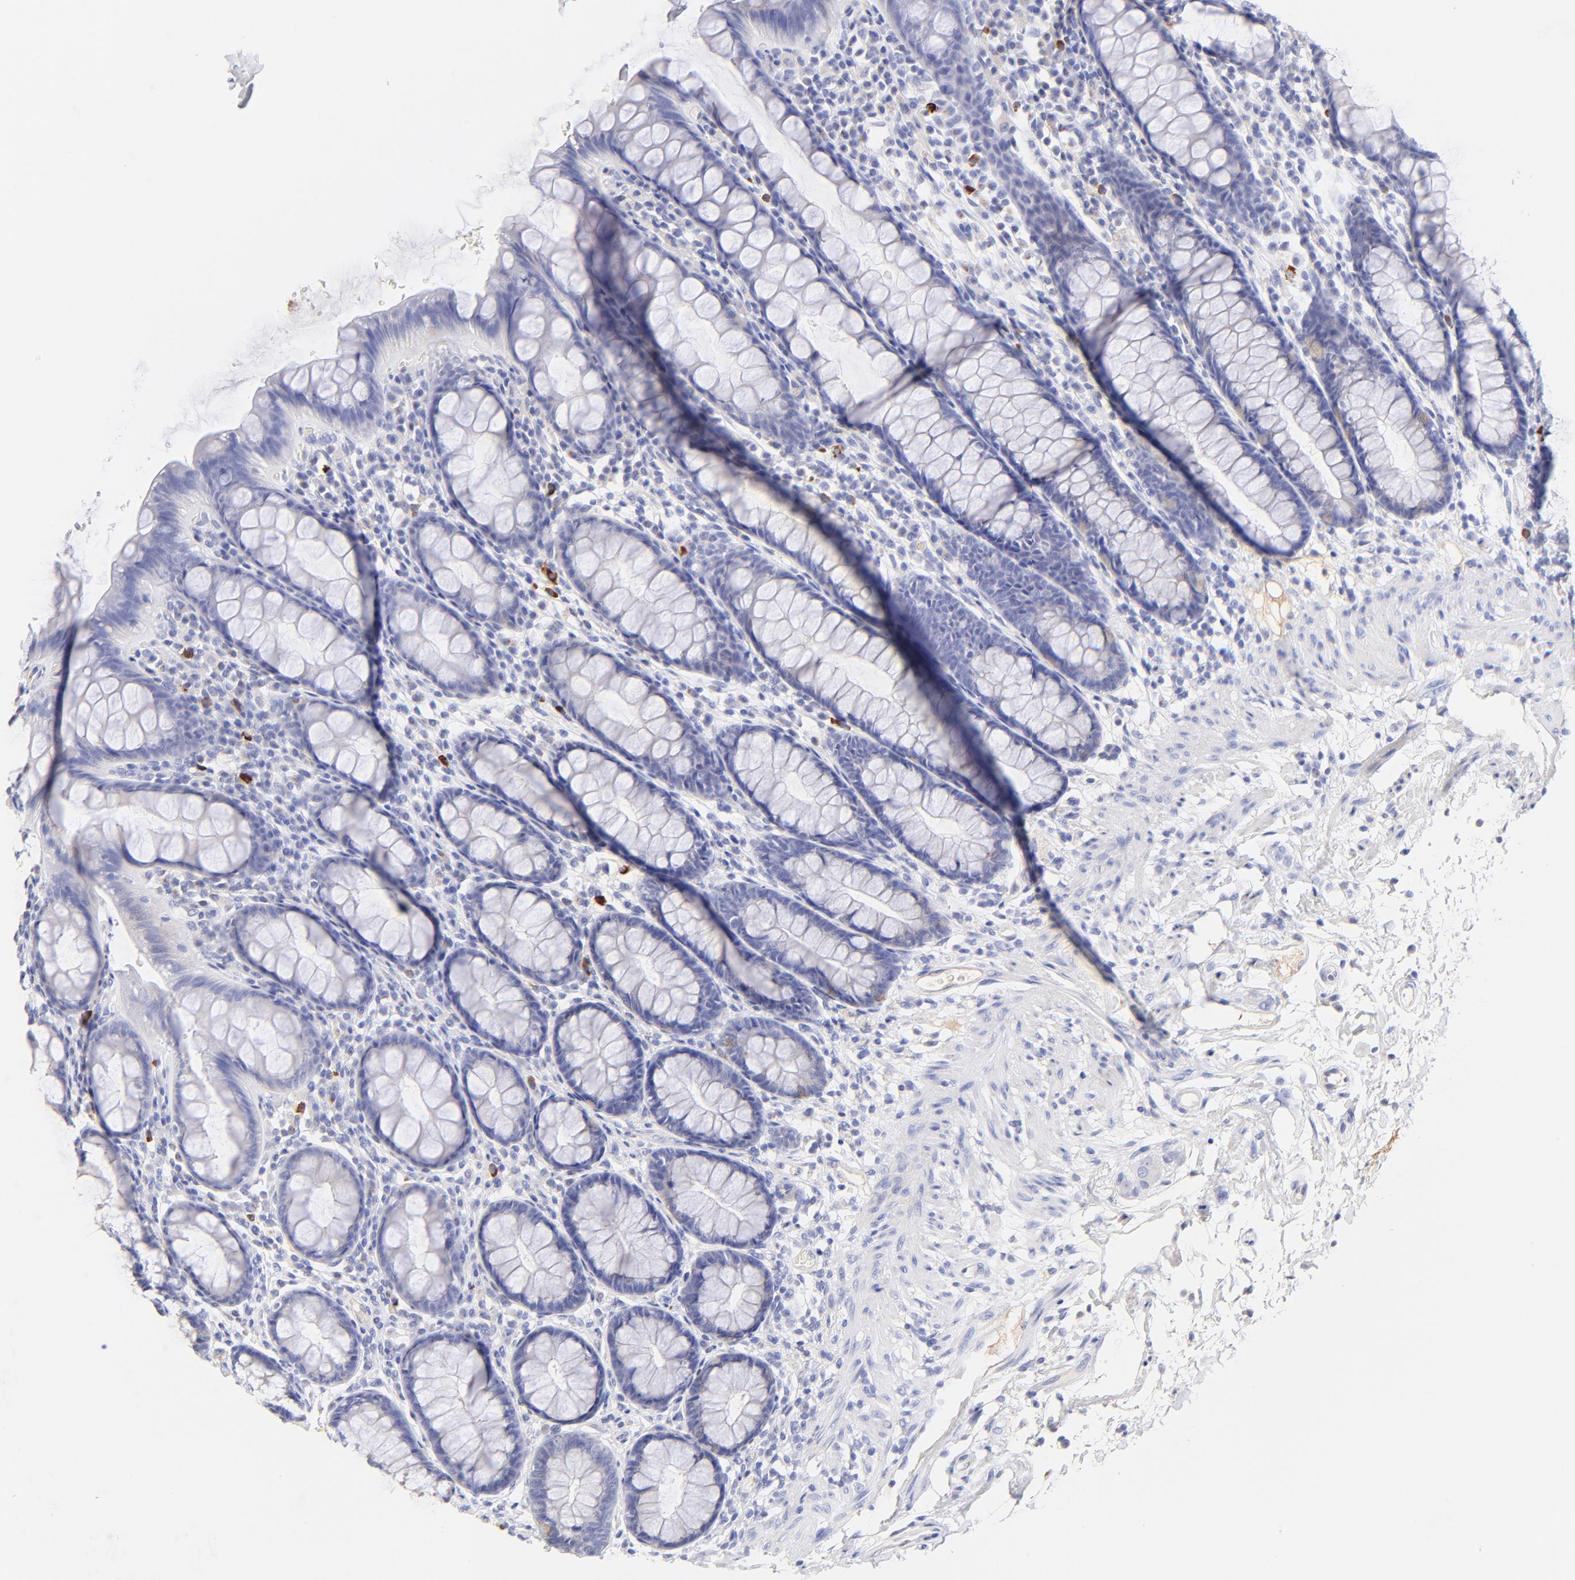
{"staining": {"intensity": "negative", "quantity": "none", "location": "none"}, "tissue": "rectum", "cell_type": "Glandular cells", "image_type": "normal", "snomed": [{"axis": "morphology", "description": "Normal tissue, NOS"}, {"axis": "topography", "description": "Rectum"}], "caption": "IHC micrograph of normal rectum stained for a protein (brown), which reveals no staining in glandular cells. (Brightfield microscopy of DAB IHC at high magnification).", "gene": "ASB9", "patient": {"sex": "male", "age": 92}}